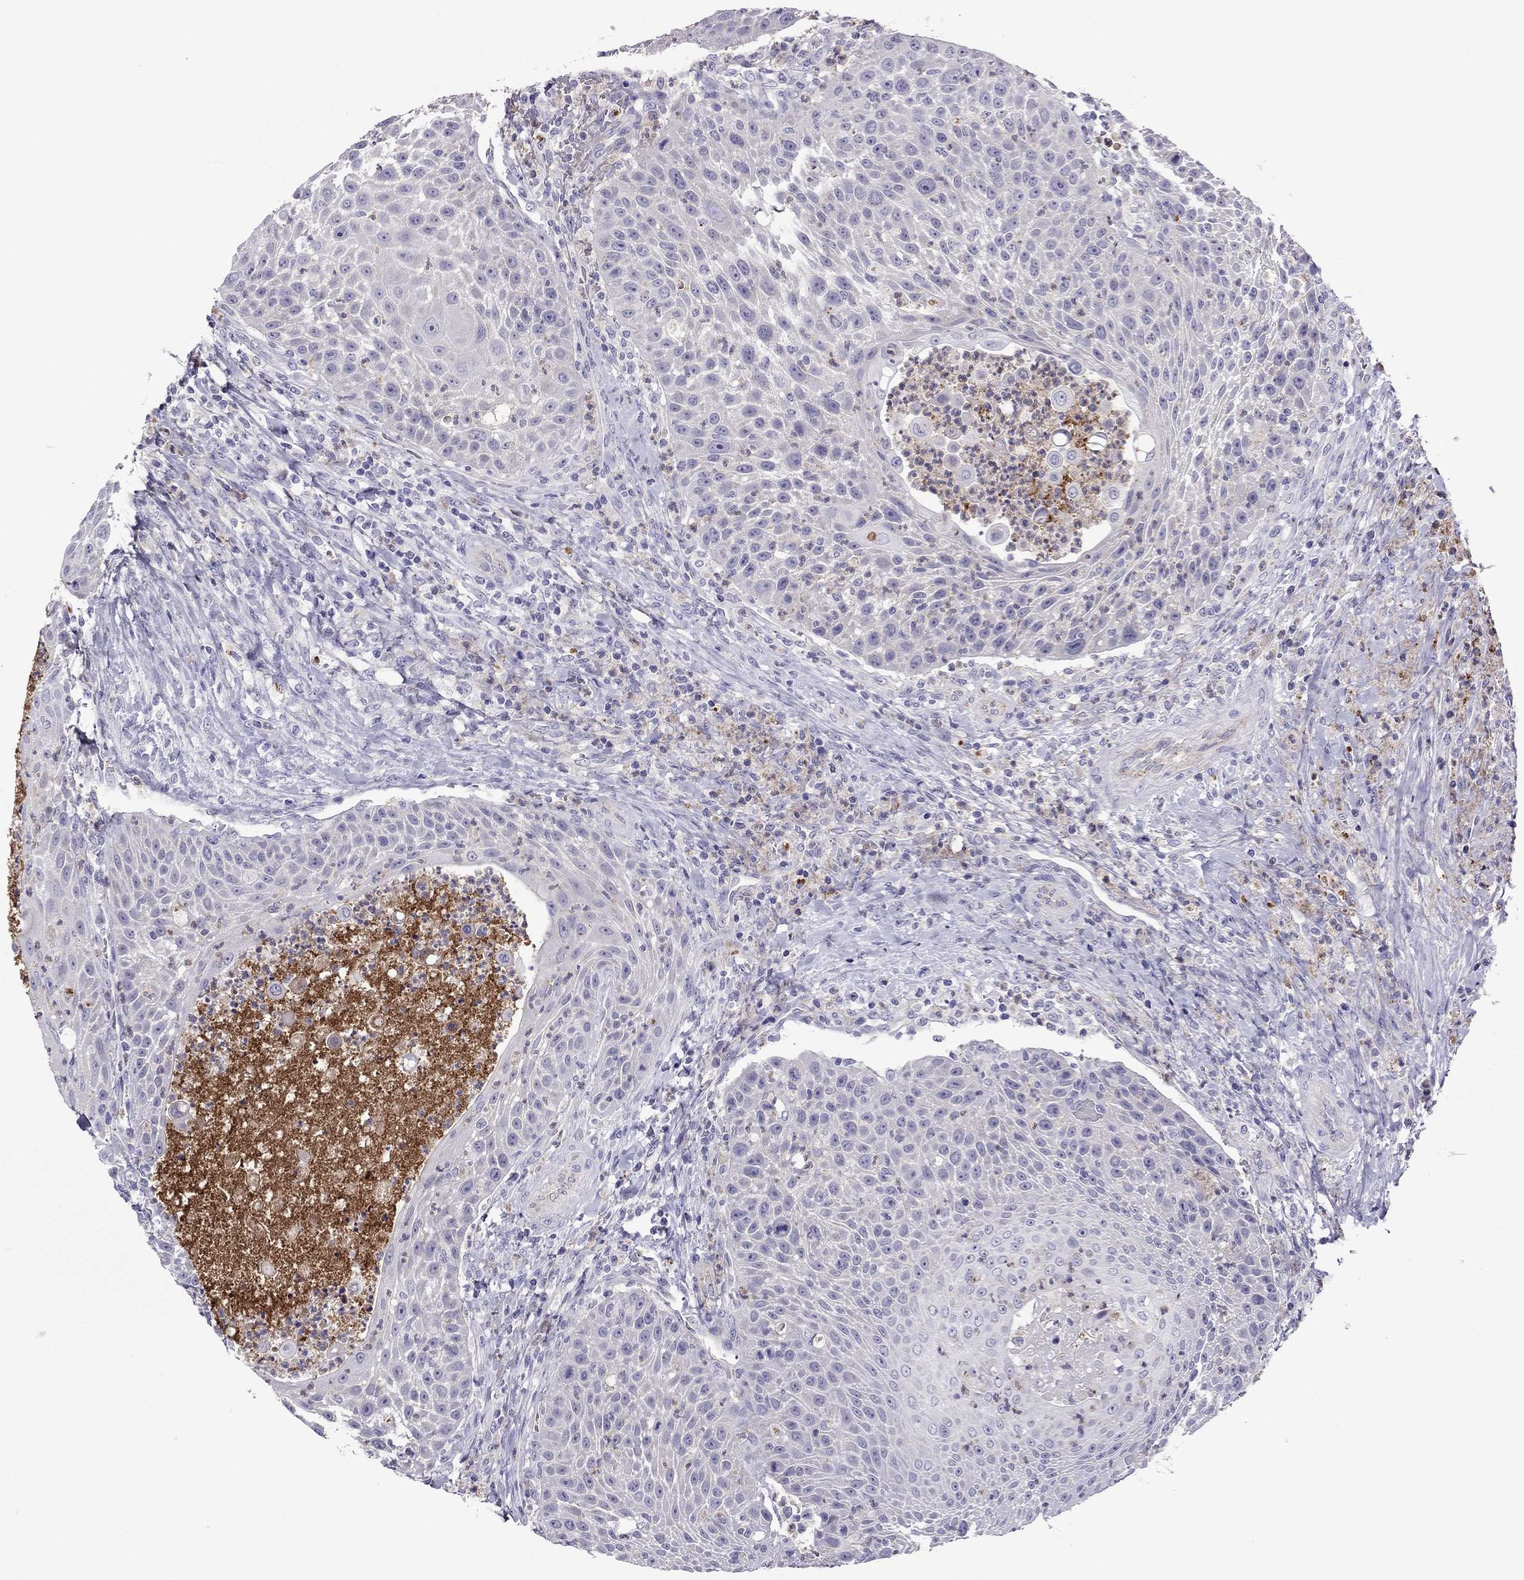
{"staining": {"intensity": "negative", "quantity": "none", "location": "none"}, "tissue": "head and neck cancer", "cell_type": "Tumor cells", "image_type": "cancer", "snomed": [{"axis": "morphology", "description": "Squamous cell carcinoma, NOS"}, {"axis": "topography", "description": "Head-Neck"}], "caption": "A micrograph of human head and neck cancer is negative for staining in tumor cells.", "gene": "STOML3", "patient": {"sex": "male", "age": 69}}